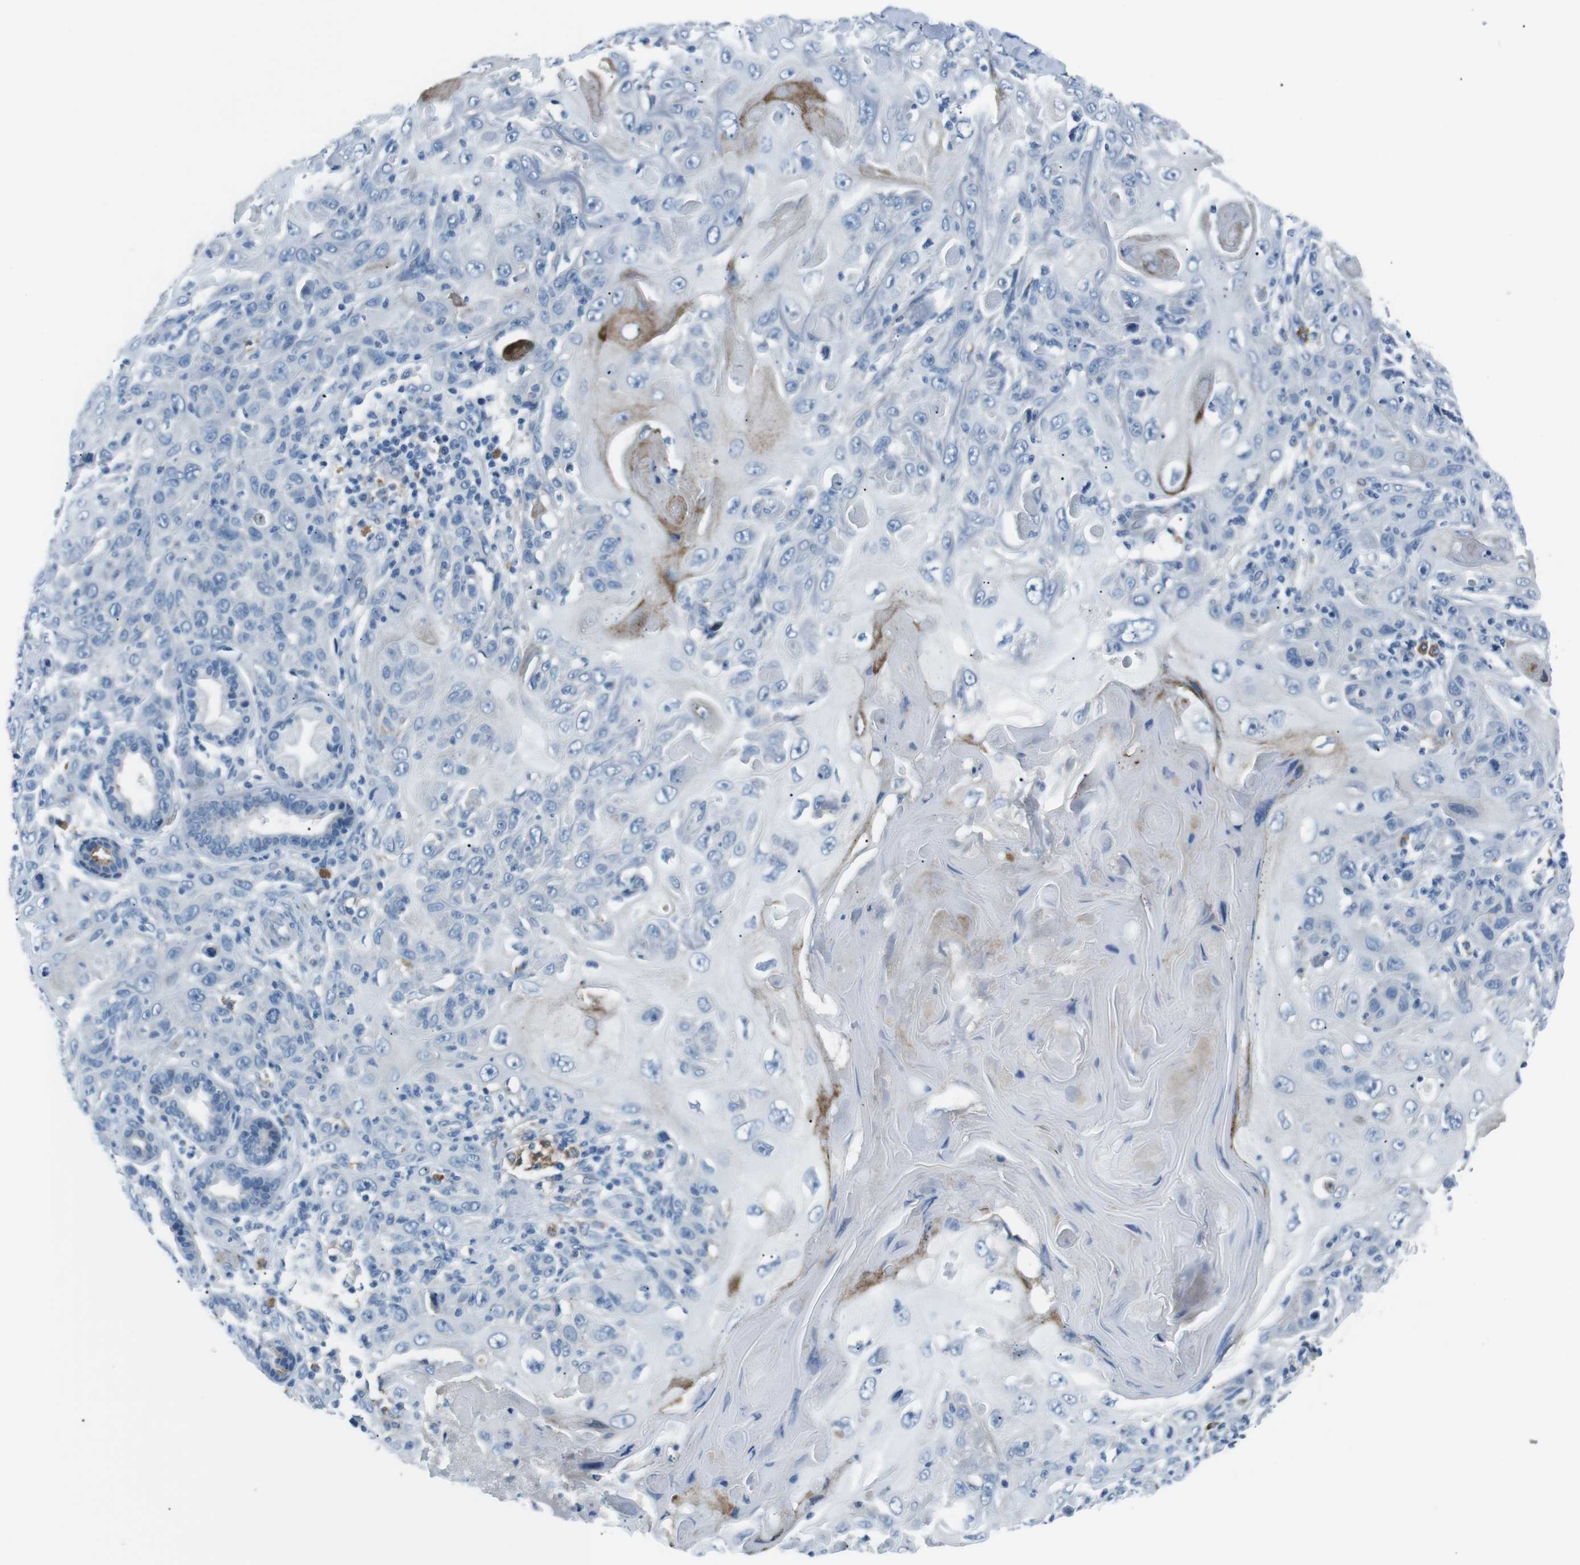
{"staining": {"intensity": "negative", "quantity": "none", "location": "none"}, "tissue": "skin cancer", "cell_type": "Tumor cells", "image_type": "cancer", "snomed": [{"axis": "morphology", "description": "Squamous cell carcinoma, NOS"}, {"axis": "topography", "description": "Skin"}], "caption": "Immunohistochemical staining of human skin cancer shows no significant positivity in tumor cells.", "gene": "CSF2RA", "patient": {"sex": "female", "age": 88}}